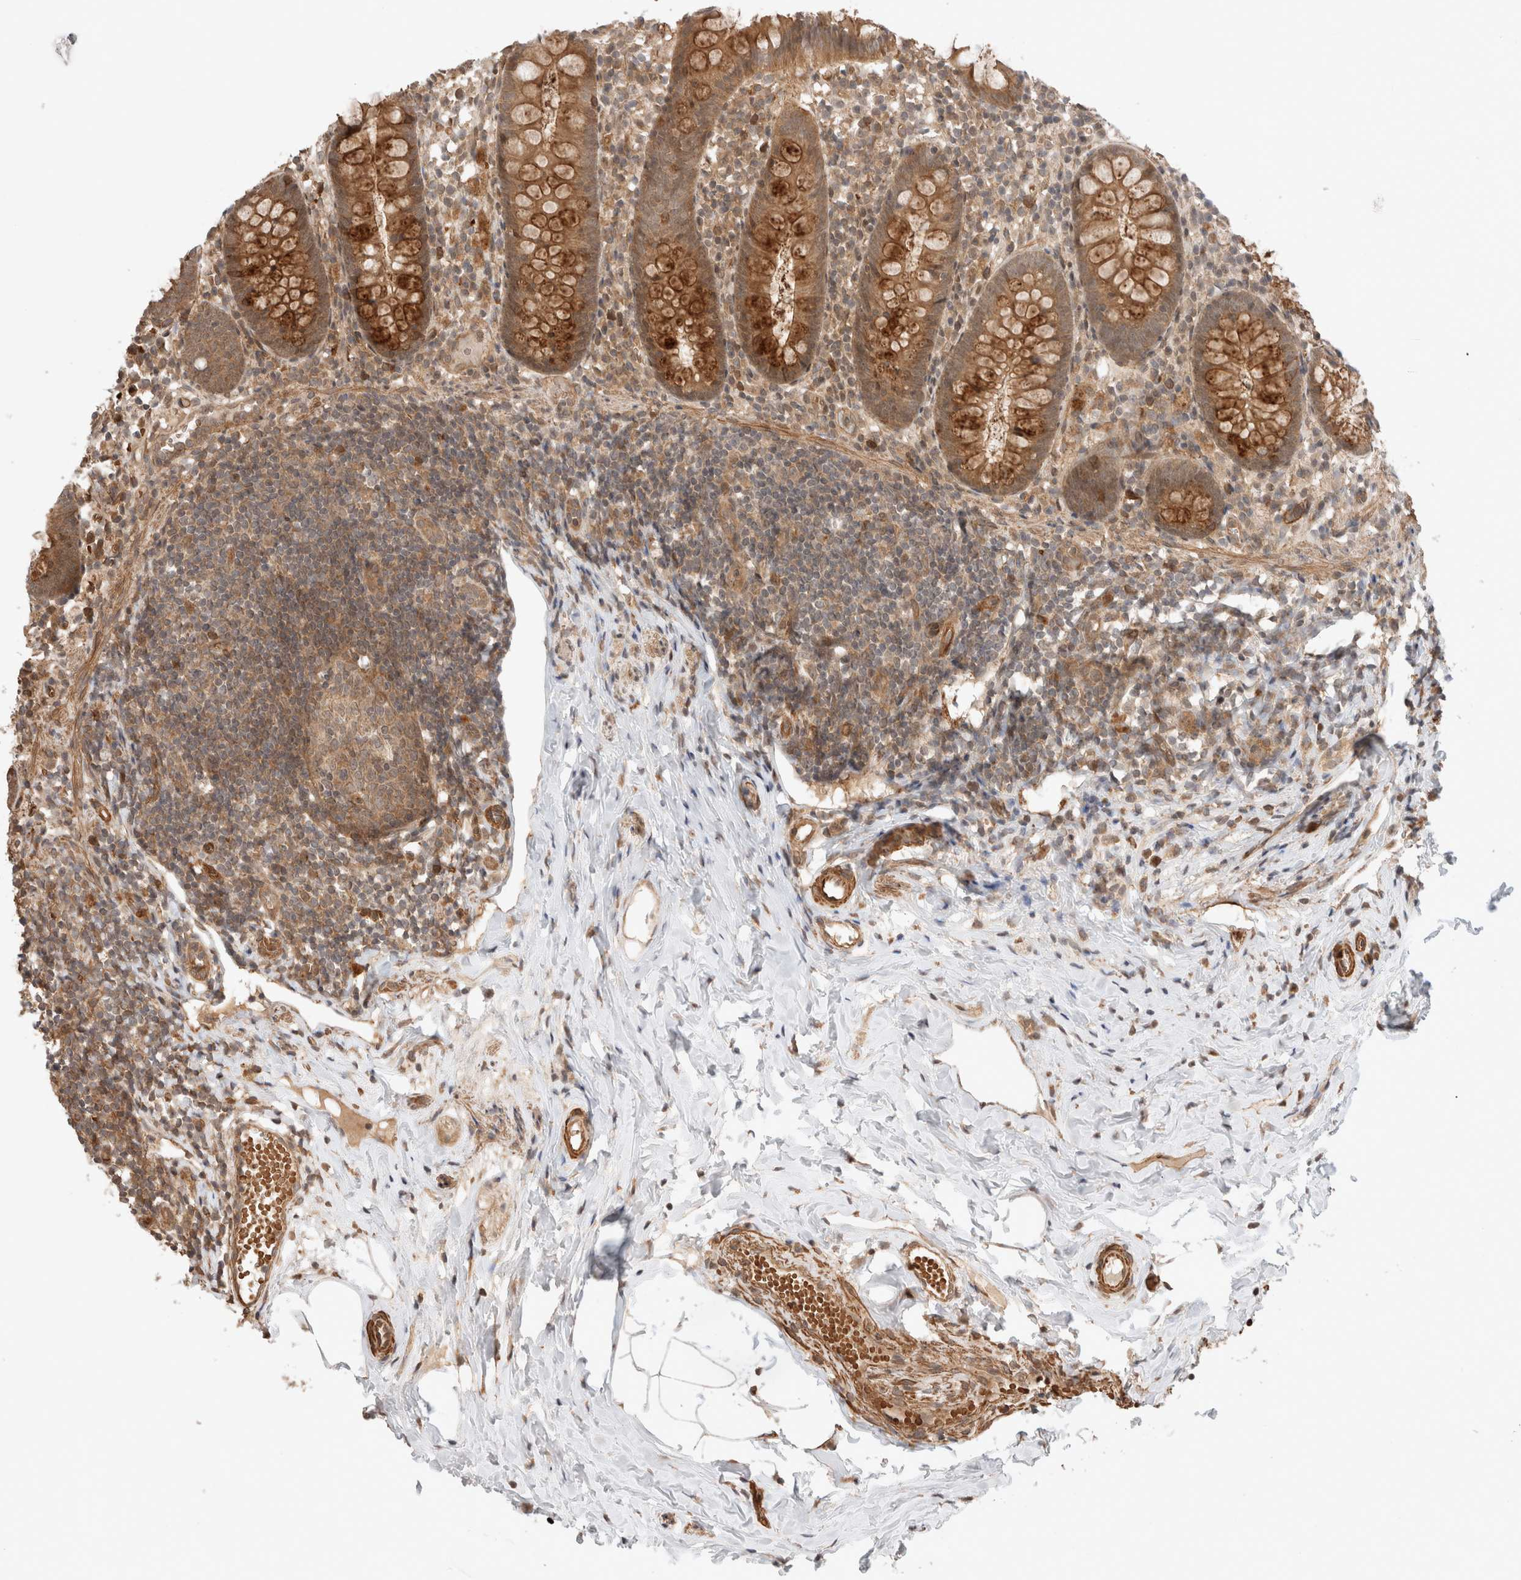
{"staining": {"intensity": "strong", "quantity": ">75%", "location": "cytoplasmic/membranous"}, "tissue": "appendix", "cell_type": "Glandular cells", "image_type": "normal", "snomed": [{"axis": "morphology", "description": "Normal tissue, NOS"}, {"axis": "topography", "description": "Appendix"}], "caption": "Brown immunohistochemical staining in benign appendix demonstrates strong cytoplasmic/membranous positivity in approximately >75% of glandular cells. The protein is shown in brown color, while the nuclei are stained blue.", "gene": "ZNF649", "patient": {"sex": "female", "age": 20}}